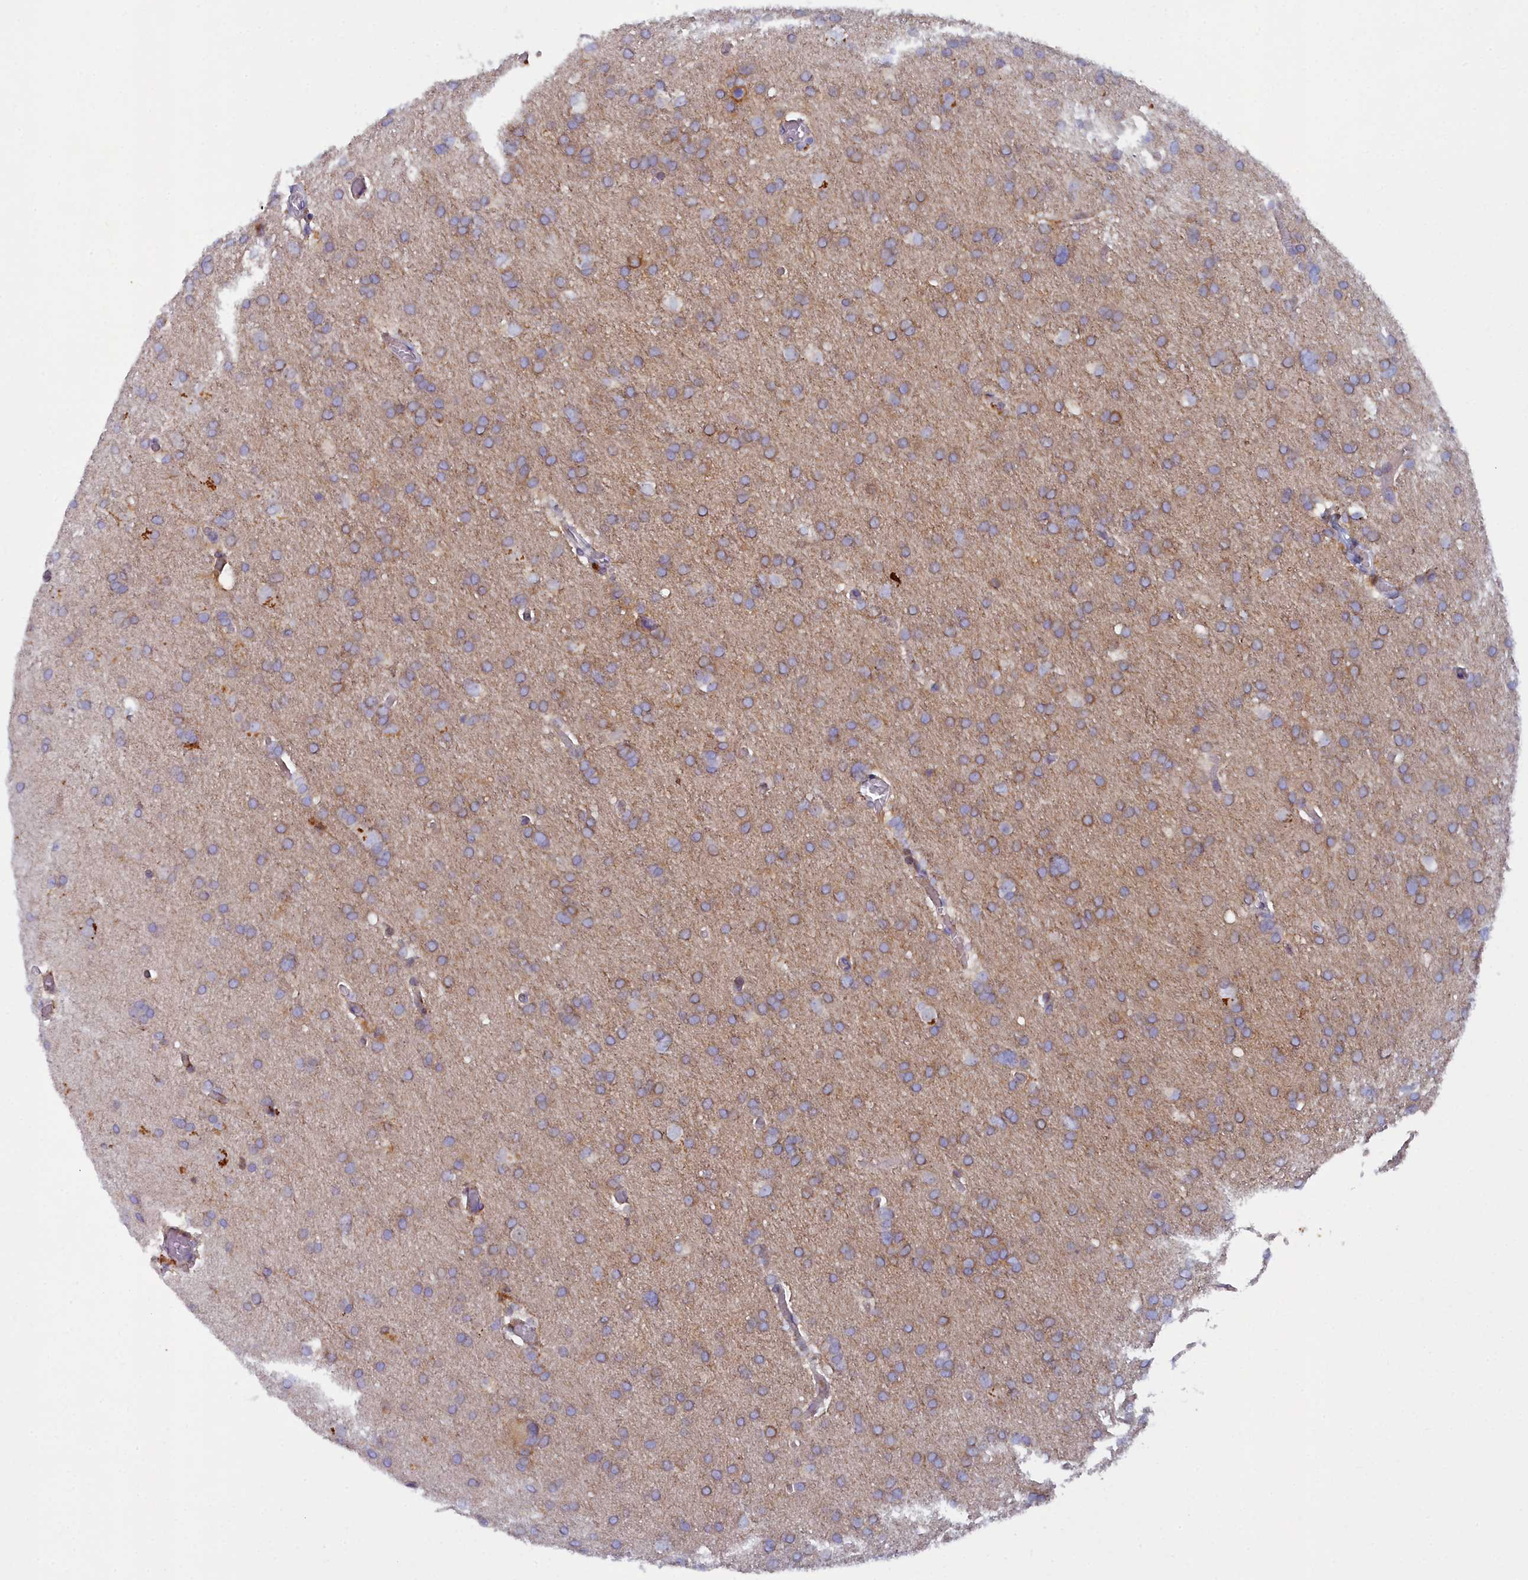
{"staining": {"intensity": "moderate", "quantity": "<25%", "location": "cytoplasmic/membranous"}, "tissue": "glioma", "cell_type": "Tumor cells", "image_type": "cancer", "snomed": [{"axis": "morphology", "description": "Glioma, malignant, High grade"}, {"axis": "topography", "description": "Cerebral cortex"}], "caption": "Immunohistochemistry staining of high-grade glioma (malignant), which shows low levels of moderate cytoplasmic/membranous expression in about <25% of tumor cells indicating moderate cytoplasmic/membranous protein expression. The staining was performed using DAB (3,3'-diaminobenzidine) (brown) for protein detection and nuclei were counterstained in hematoxylin (blue).", "gene": "B9D2", "patient": {"sex": "female", "age": 36}}